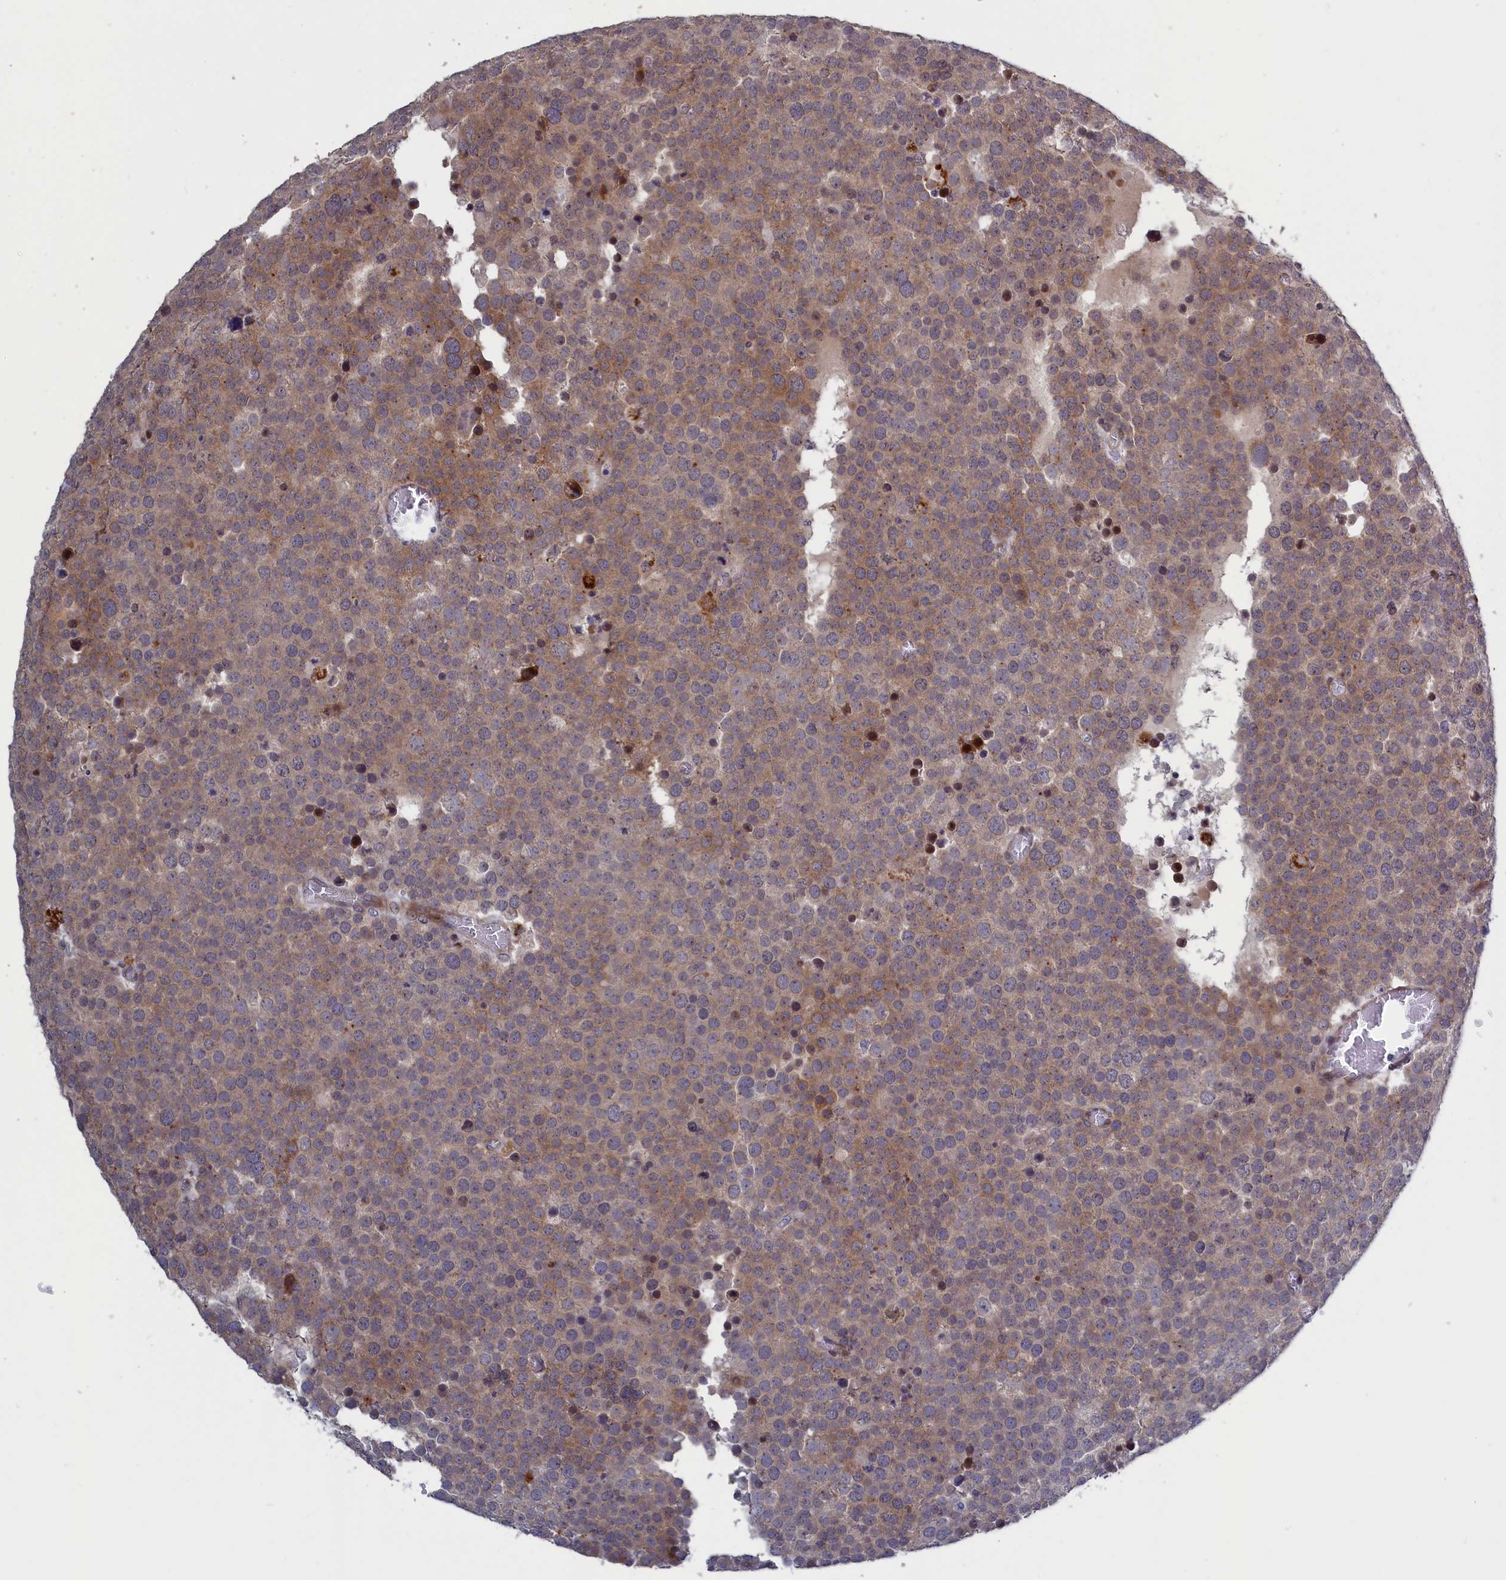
{"staining": {"intensity": "moderate", "quantity": "25%-75%", "location": "cytoplasmic/membranous"}, "tissue": "testis cancer", "cell_type": "Tumor cells", "image_type": "cancer", "snomed": [{"axis": "morphology", "description": "Normal tissue, NOS"}, {"axis": "morphology", "description": "Seminoma, NOS"}, {"axis": "topography", "description": "Testis"}], "caption": "Approximately 25%-75% of tumor cells in human testis seminoma display moderate cytoplasmic/membranous protein expression as visualized by brown immunohistochemical staining.", "gene": "LSG1", "patient": {"sex": "male", "age": 71}}